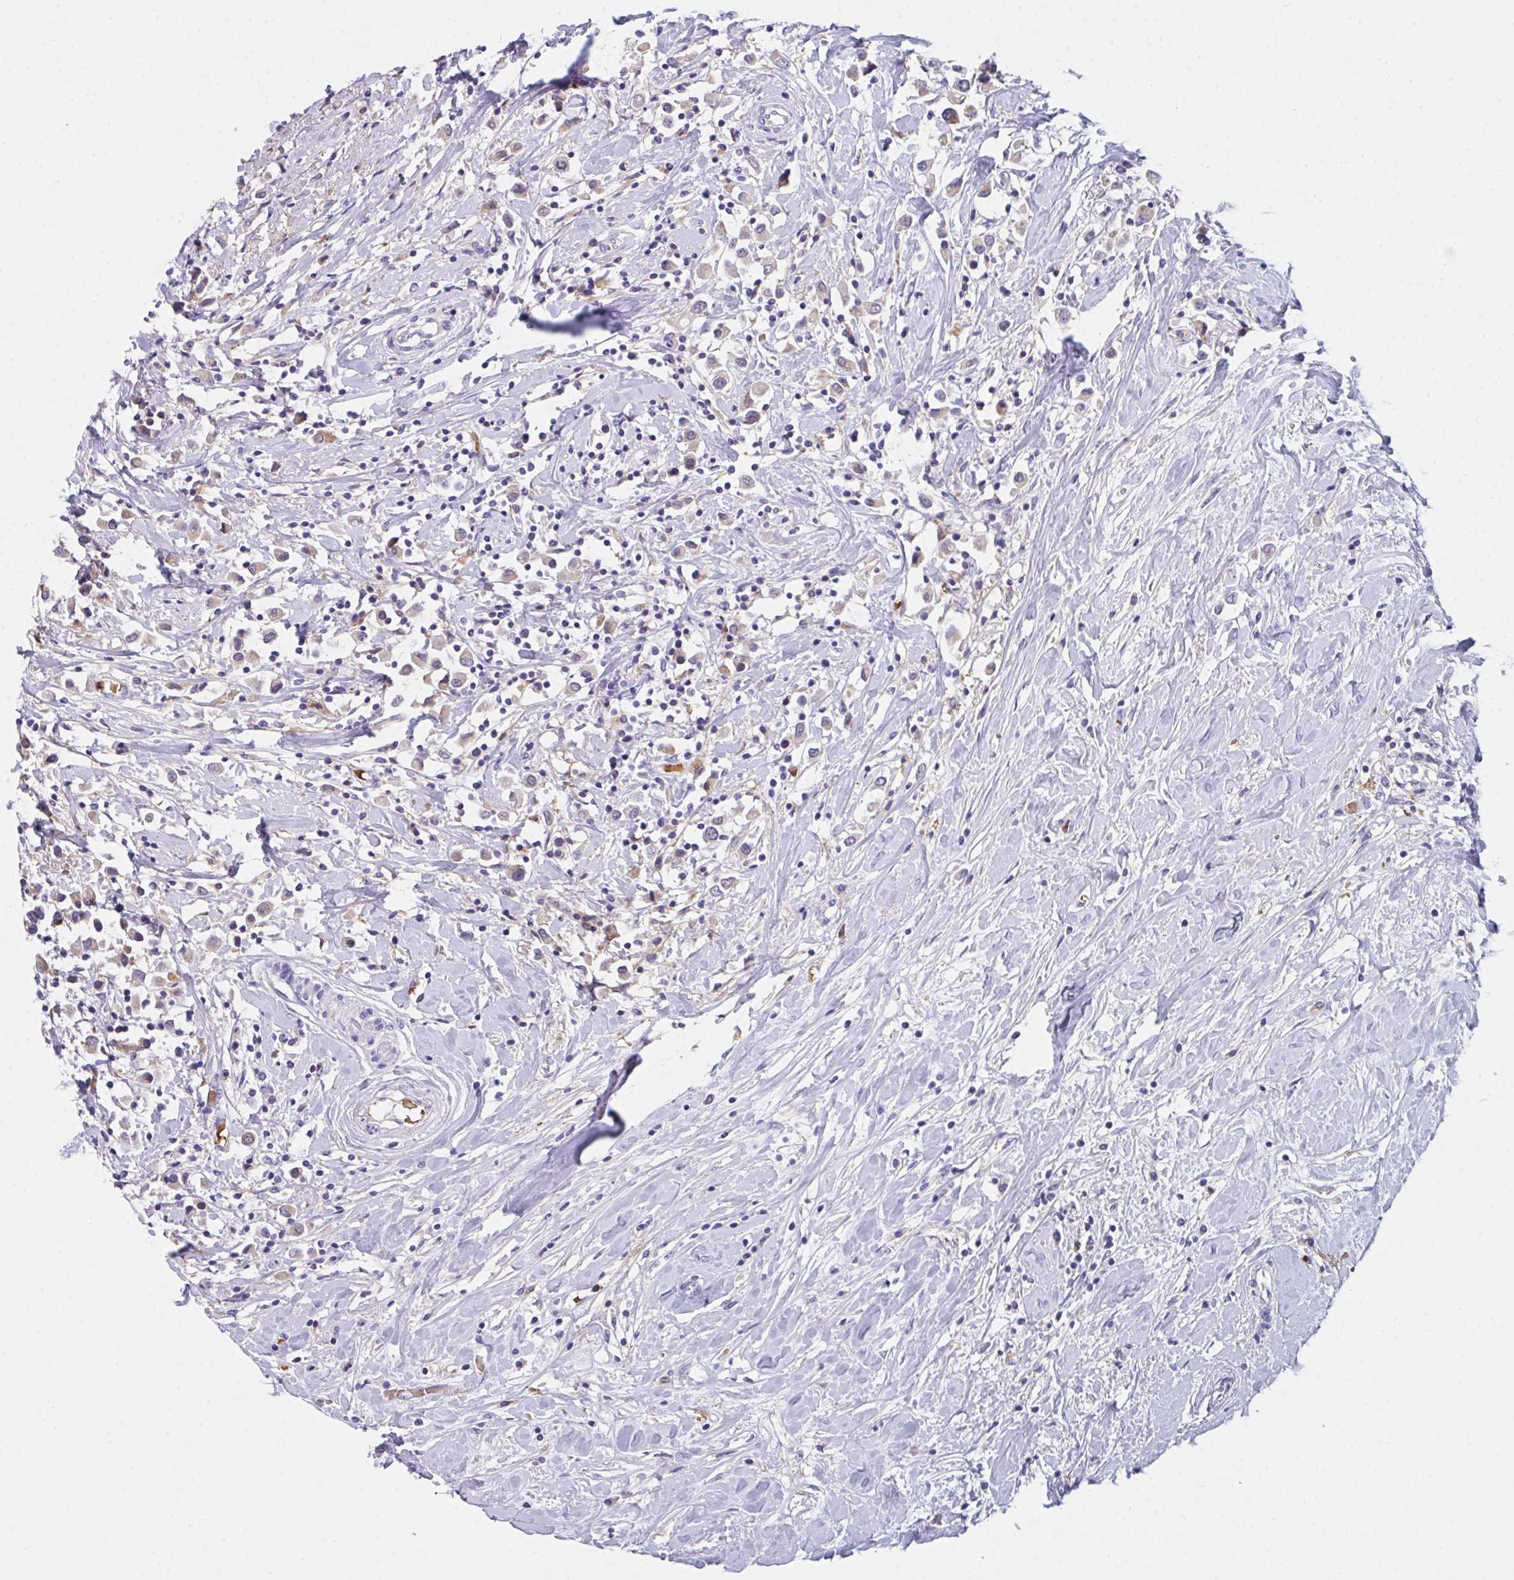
{"staining": {"intensity": "weak", "quantity": "25%-75%", "location": "cytoplasmic/membranous"}, "tissue": "breast cancer", "cell_type": "Tumor cells", "image_type": "cancer", "snomed": [{"axis": "morphology", "description": "Duct carcinoma"}, {"axis": "topography", "description": "Breast"}], "caption": "The micrograph reveals staining of breast cancer (invasive ductal carcinoma), revealing weak cytoplasmic/membranous protein positivity (brown color) within tumor cells.", "gene": "TFAP2C", "patient": {"sex": "female", "age": 61}}